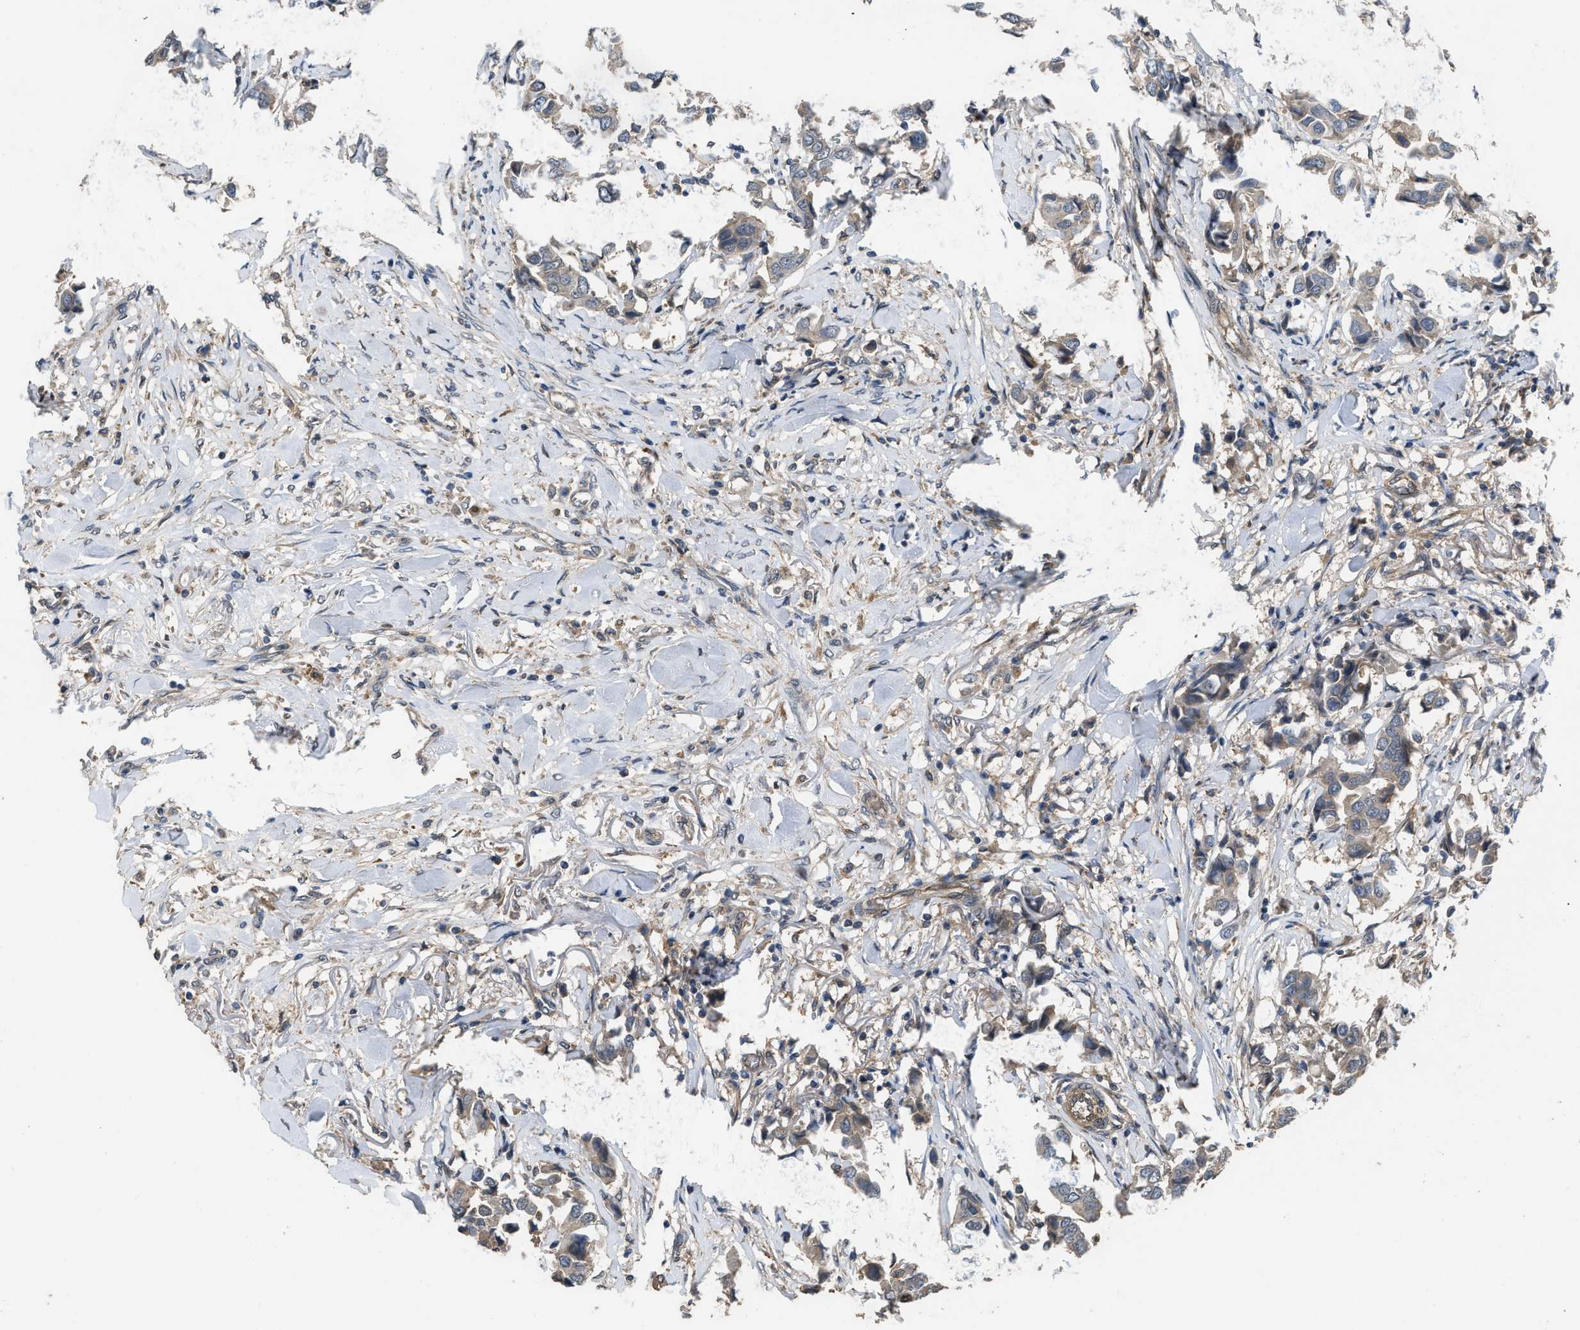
{"staining": {"intensity": "weak", "quantity": "<25%", "location": "cytoplasmic/membranous"}, "tissue": "breast cancer", "cell_type": "Tumor cells", "image_type": "cancer", "snomed": [{"axis": "morphology", "description": "Duct carcinoma"}, {"axis": "topography", "description": "Breast"}], "caption": "Tumor cells are negative for brown protein staining in breast invasive ductal carcinoma.", "gene": "UTRN", "patient": {"sex": "female", "age": 80}}